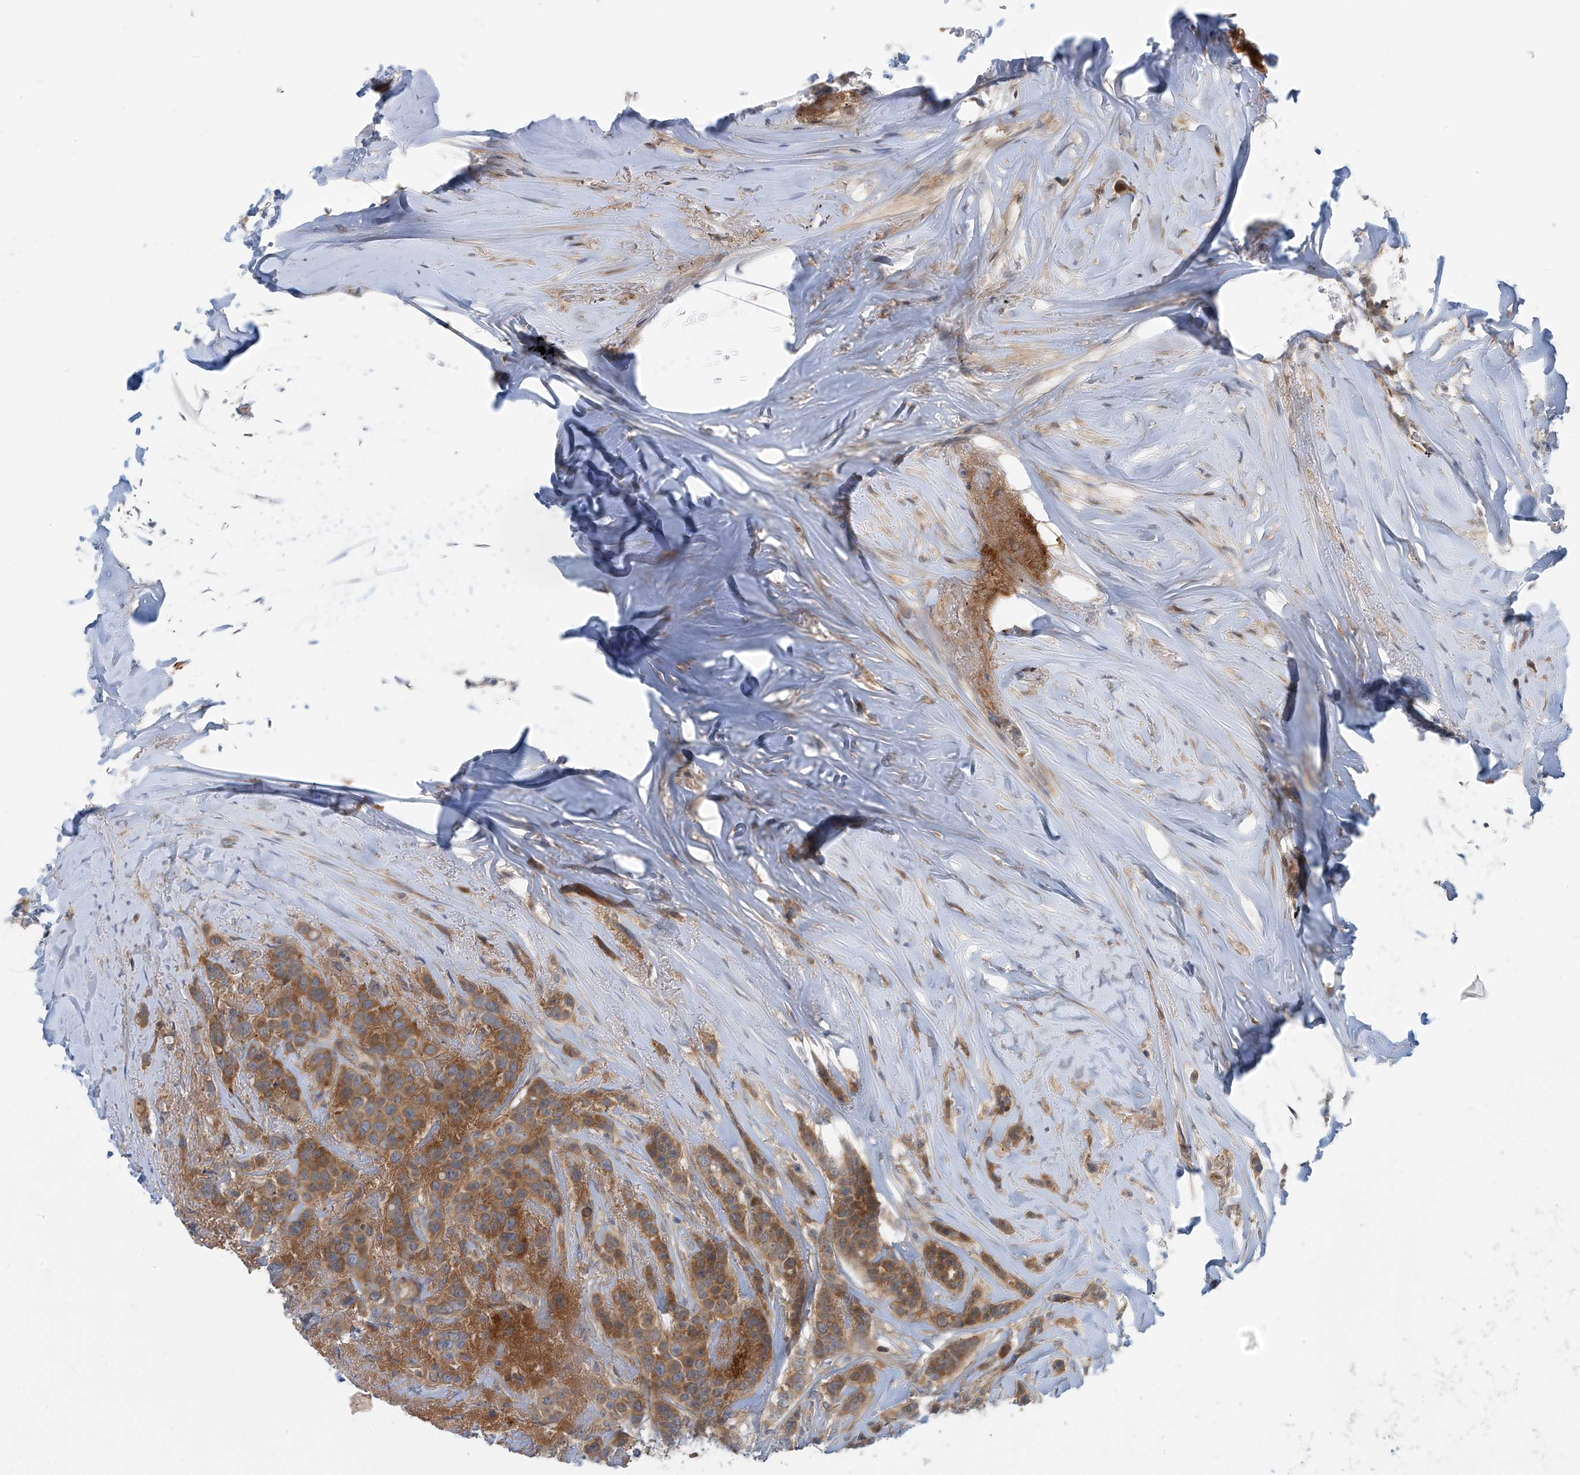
{"staining": {"intensity": "moderate", "quantity": ">75%", "location": "cytoplasmic/membranous"}, "tissue": "breast cancer", "cell_type": "Tumor cells", "image_type": "cancer", "snomed": [{"axis": "morphology", "description": "Lobular carcinoma"}, {"axis": "topography", "description": "Breast"}], "caption": "Immunohistochemistry histopathology image of human lobular carcinoma (breast) stained for a protein (brown), which demonstrates medium levels of moderate cytoplasmic/membranous positivity in approximately >75% of tumor cells.", "gene": "FSD1L", "patient": {"sex": "female", "age": 51}}